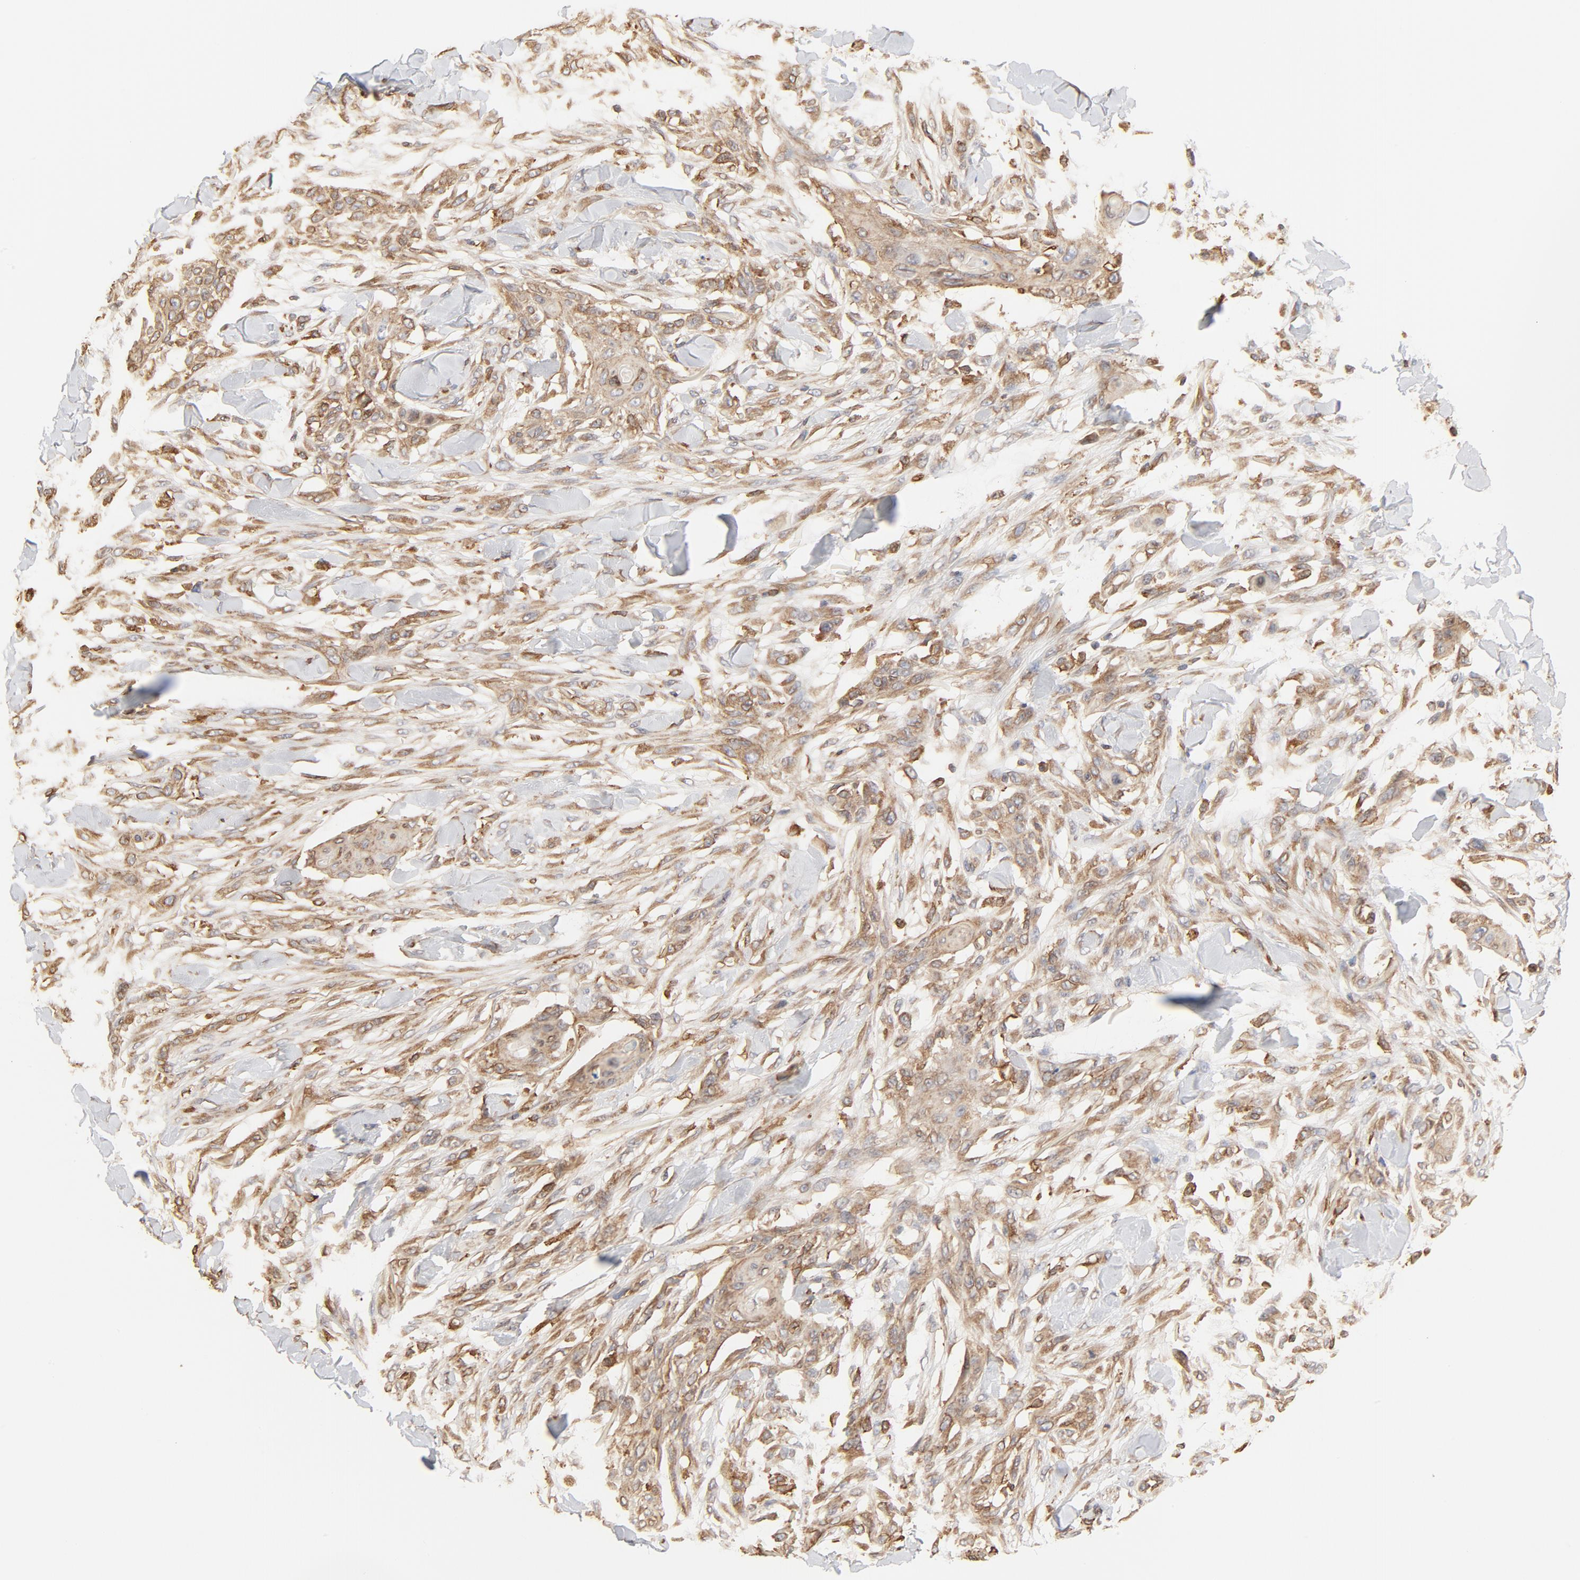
{"staining": {"intensity": "moderate", "quantity": ">75%", "location": "cytoplasmic/membranous"}, "tissue": "skin cancer", "cell_type": "Tumor cells", "image_type": "cancer", "snomed": [{"axis": "morphology", "description": "Normal tissue, NOS"}, {"axis": "morphology", "description": "Squamous cell carcinoma, NOS"}, {"axis": "topography", "description": "Skin"}], "caption": "Tumor cells demonstrate medium levels of moderate cytoplasmic/membranous expression in about >75% of cells in human skin cancer.", "gene": "BCAP31", "patient": {"sex": "female", "age": 59}}